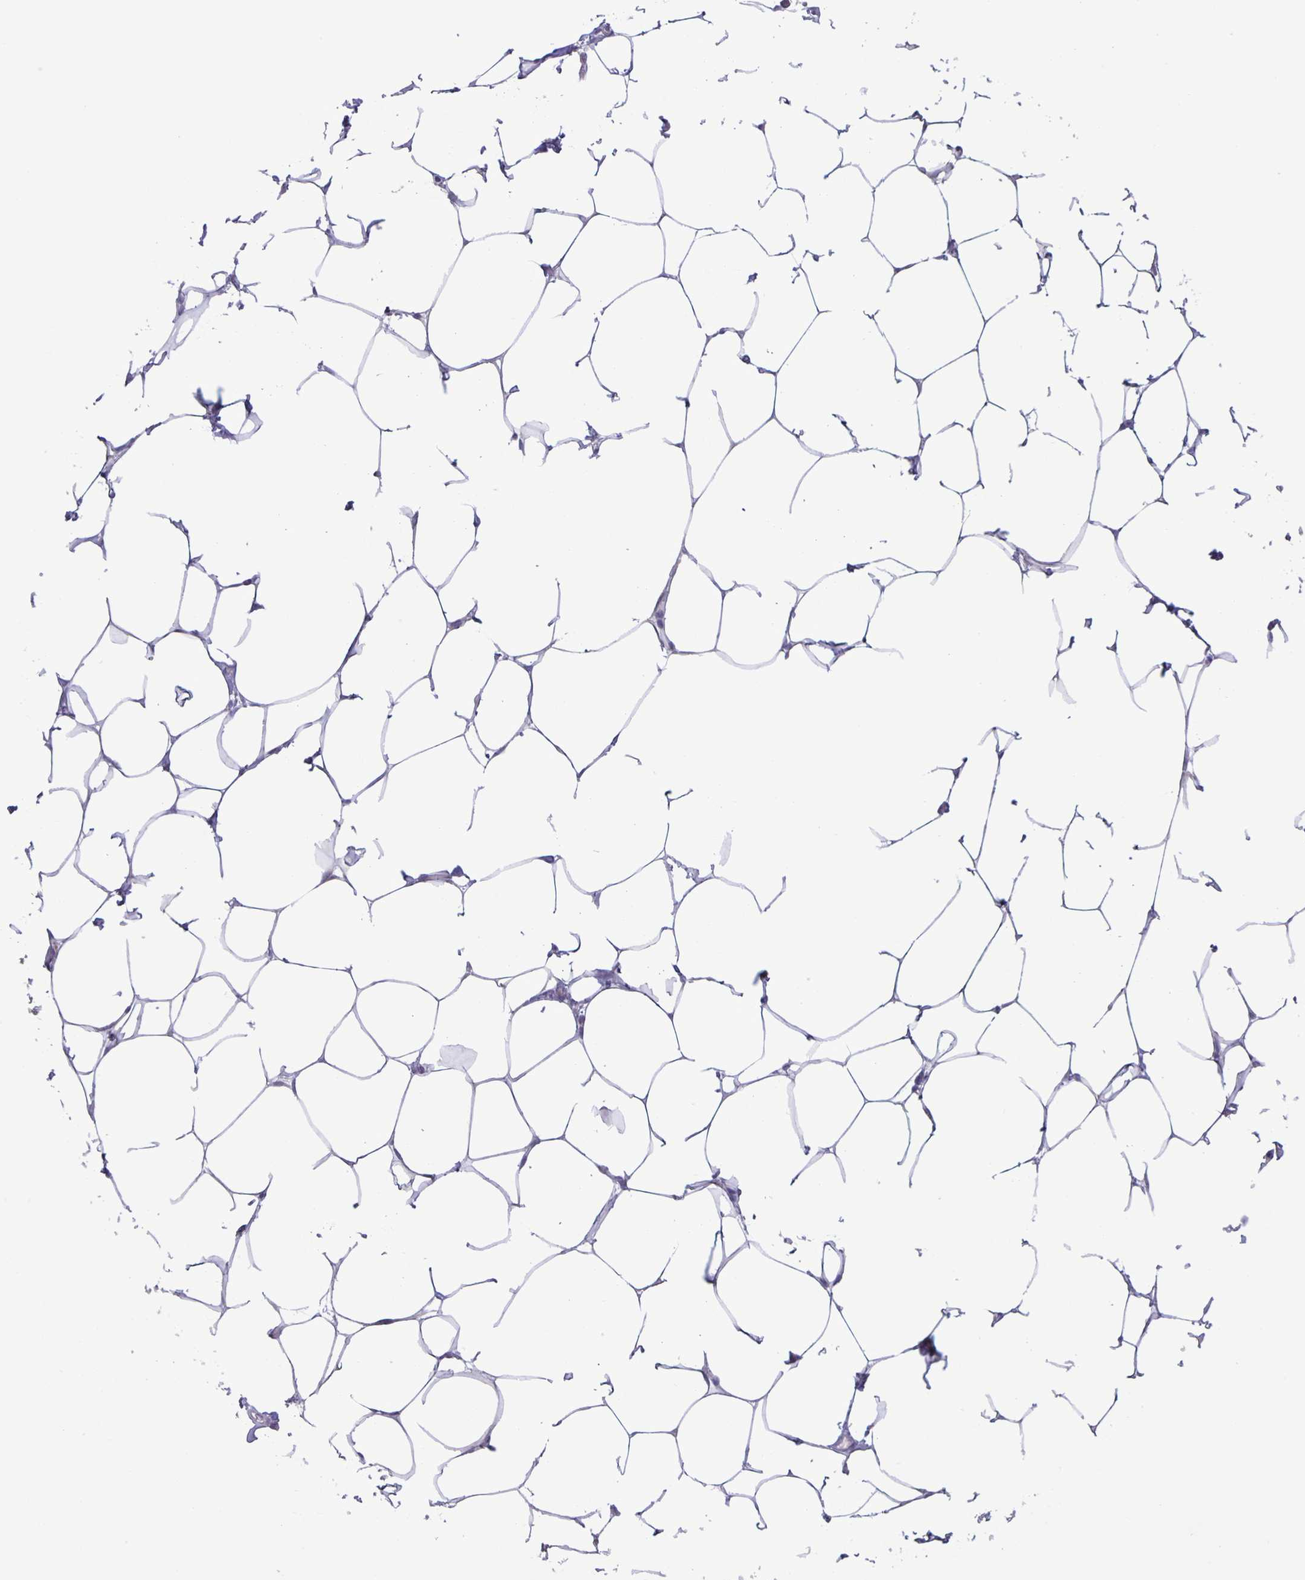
{"staining": {"intensity": "negative", "quantity": "none", "location": "none"}, "tissue": "breast", "cell_type": "Adipocytes", "image_type": "normal", "snomed": [{"axis": "morphology", "description": "Normal tissue, NOS"}, {"axis": "topography", "description": "Breast"}], "caption": "The histopathology image reveals no significant staining in adipocytes of breast. (DAB immunohistochemistry (IHC) visualized using brightfield microscopy, high magnification).", "gene": "ADCK1", "patient": {"sex": "female", "age": 27}}